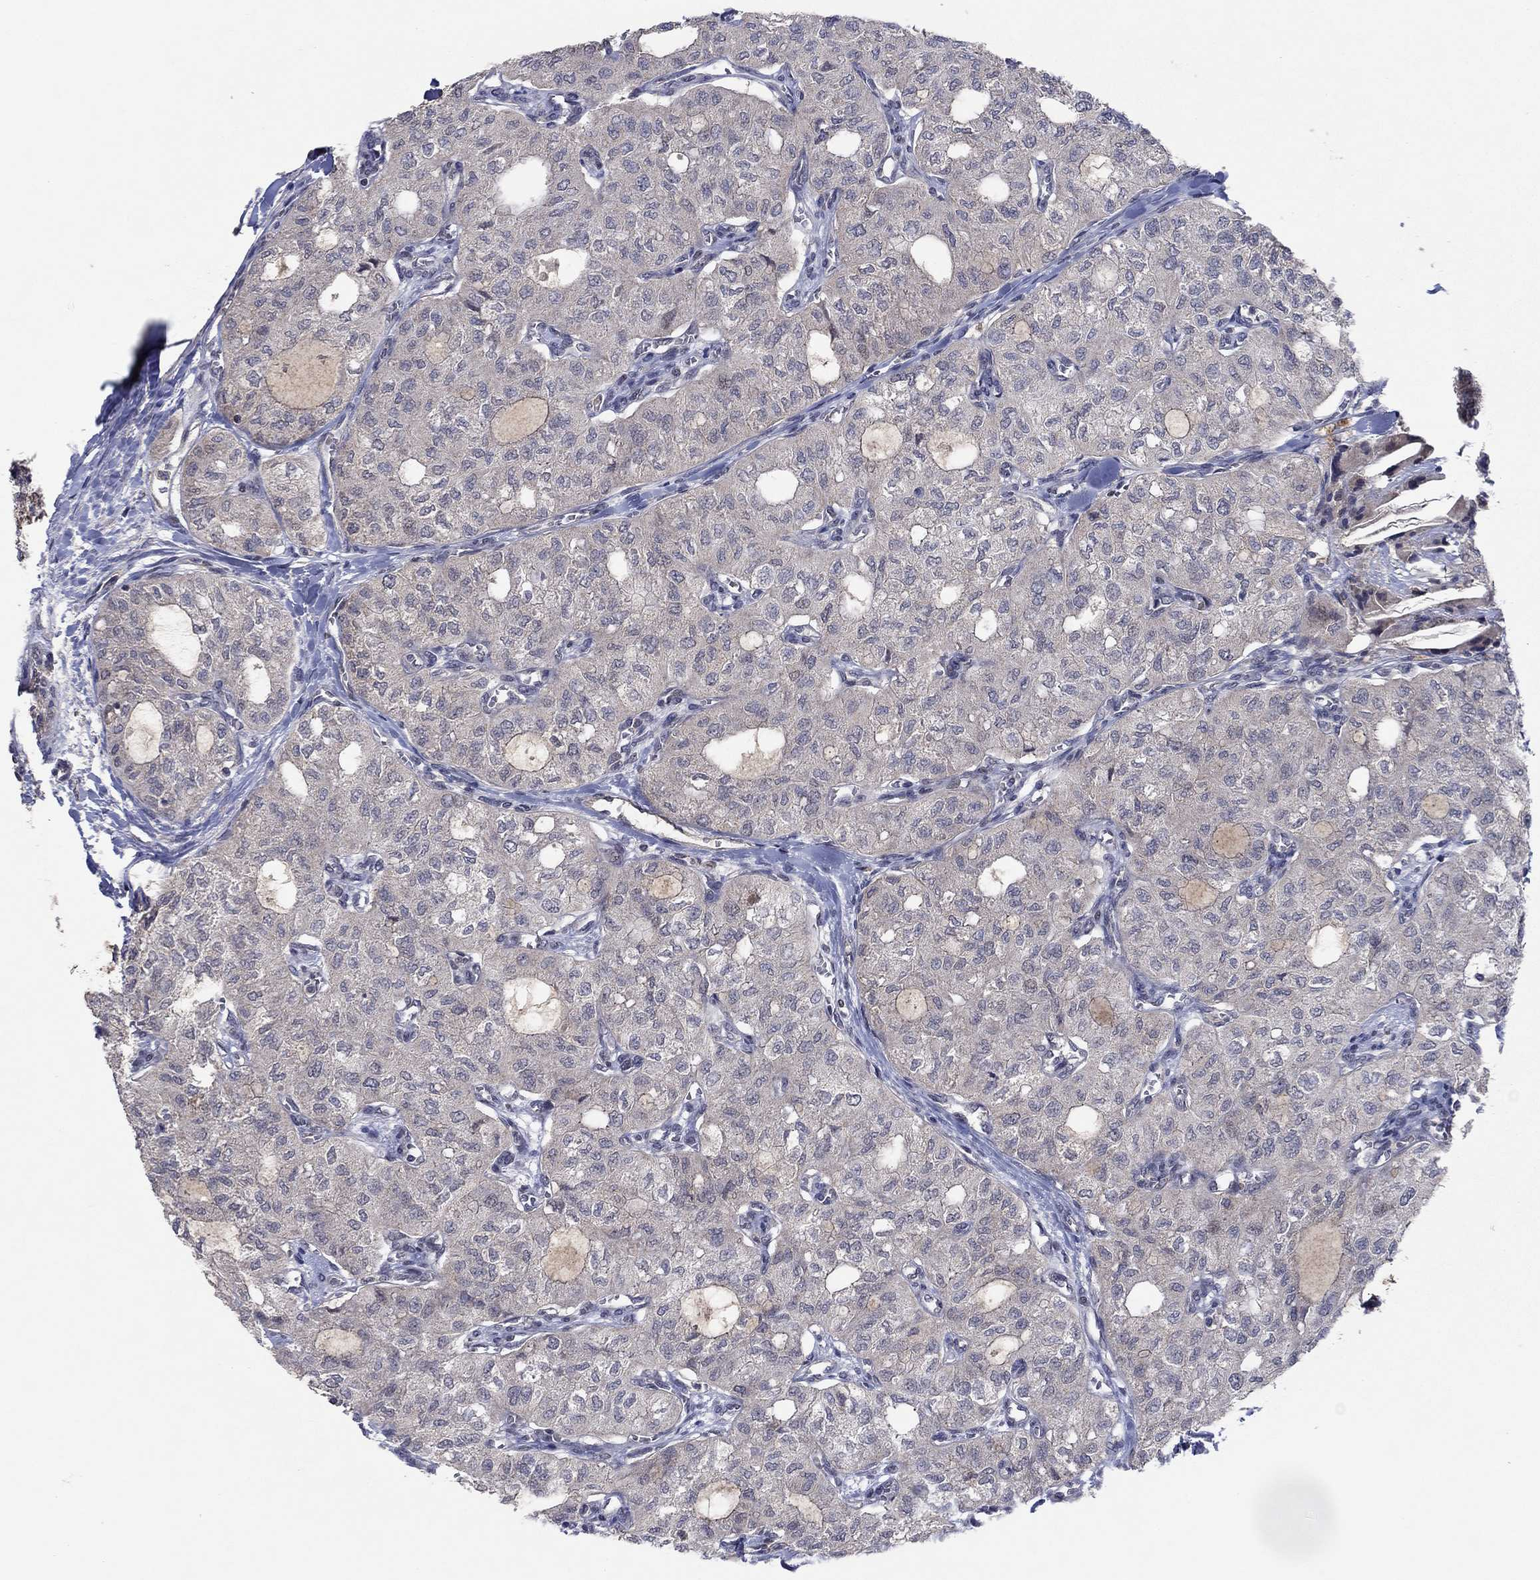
{"staining": {"intensity": "negative", "quantity": "none", "location": "none"}, "tissue": "thyroid cancer", "cell_type": "Tumor cells", "image_type": "cancer", "snomed": [{"axis": "morphology", "description": "Follicular adenoma carcinoma, NOS"}, {"axis": "topography", "description": "Thyroid gland"}], "caption": "This is an immunohistochemistry image of human follicular adenoma carcinoma (thyroid). There is no expression in tumor cells.", "gene": "IL4", "patient": {"sex": "male", "age": 75}}